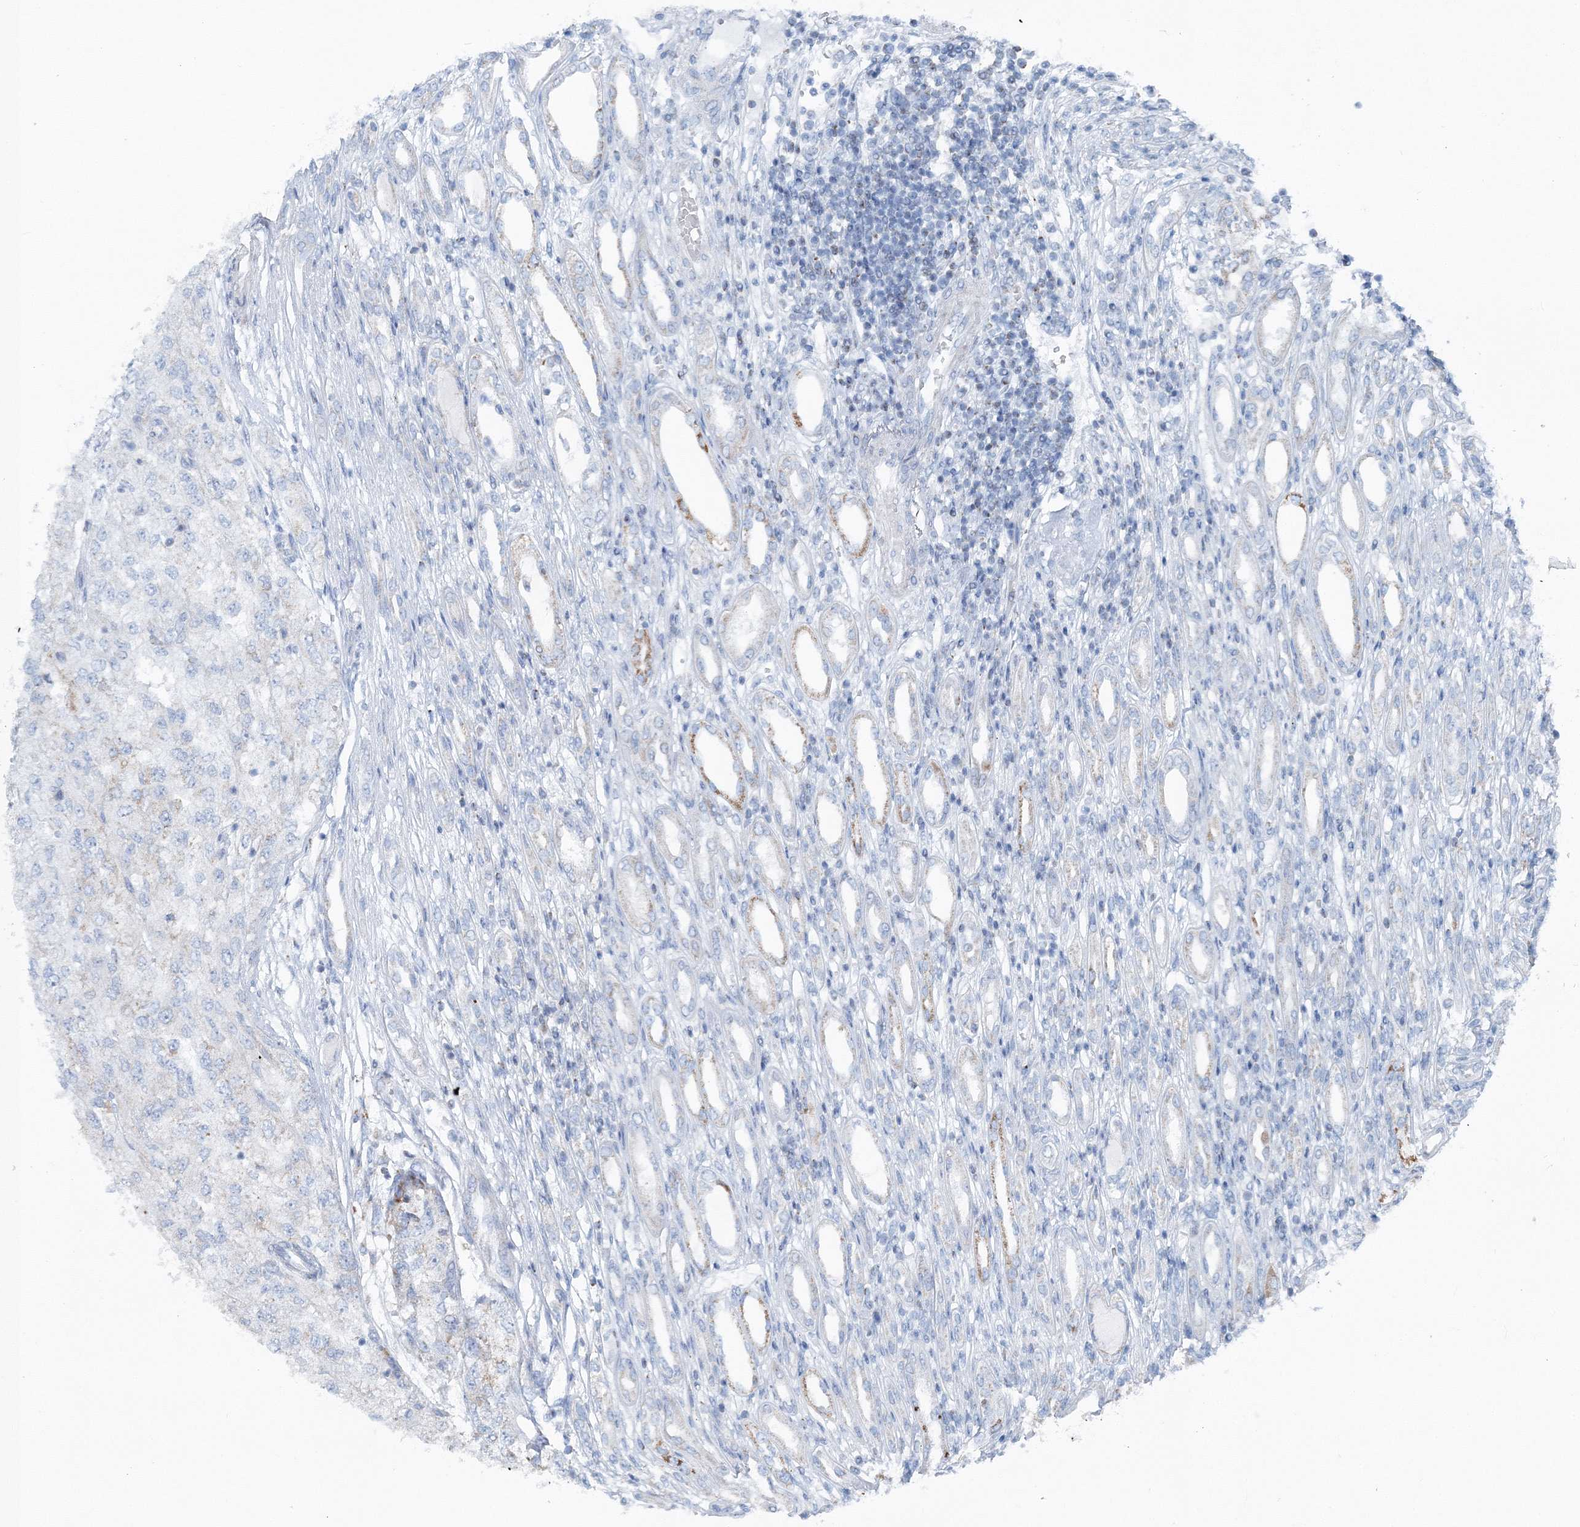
{"staining": {"intensity": "negative", "quantity": "none", "location": "none"}, "tissue": "renal cancer", "cell_type": "Tumor cells", "image_type": "cancer", "snomed": [{"axis": "morphology", "description": "Adenocarcinoma, NOS"}, {"axis": "topography", "description": "Kidney"}], "caption": "IHC photomicrograph of neoplastic tissue: human adenocarcinoma (renal) stained with DAB (3,3'-diaminobenzidine) exhibits no significant protein expression in tumor cells.", "gene": "GABARAPL2", "patient": {"sex": "female", "age": 54}}